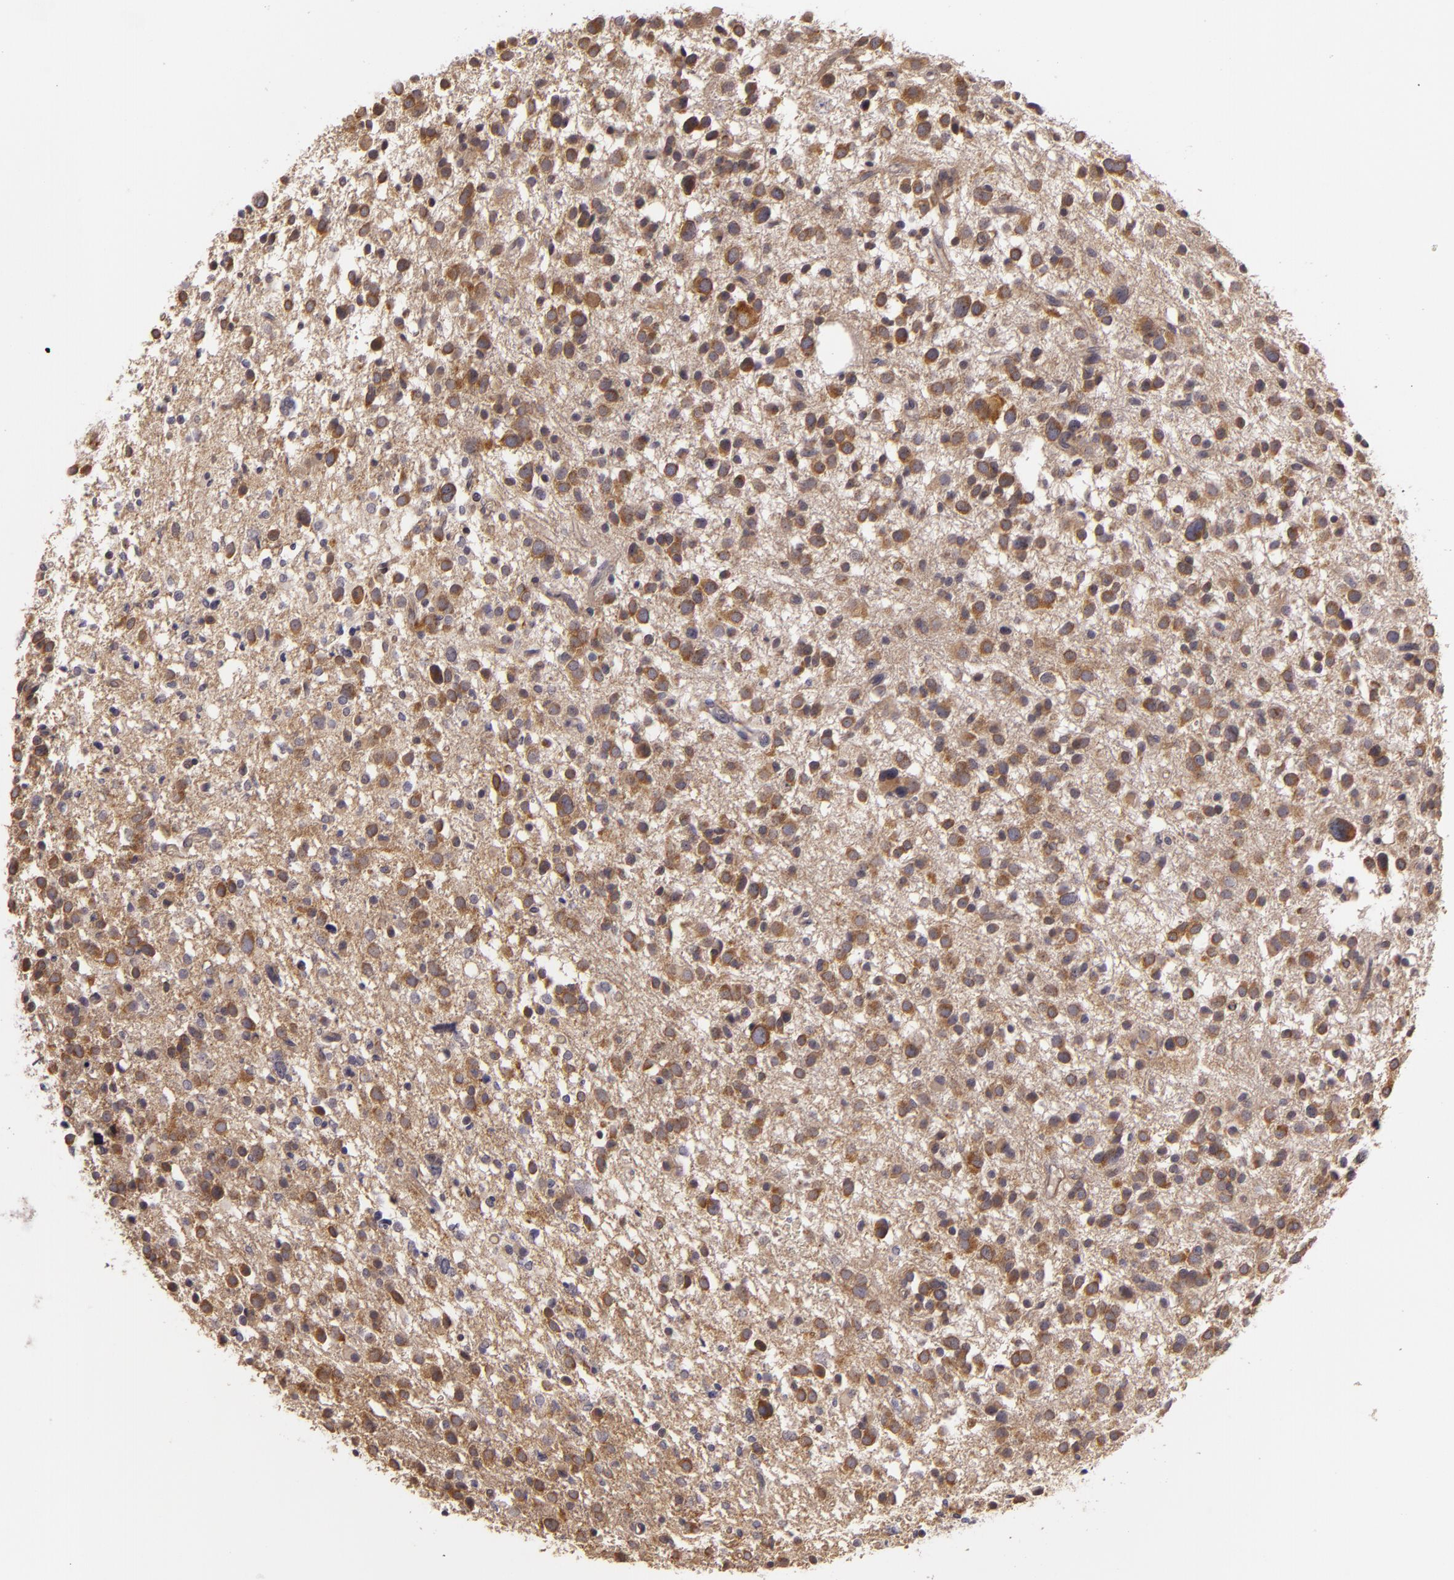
{"staining": {"intensity": "moderate", "quantity": "25%-75%", "location": "none"}, "tissue": "glioma", "cell_type": "Tumor cells", "image_type": "cancer", "snomed": [{"axis": "morphology", "description": "Glioma, malignant, Low grade"}, {"axis": "topography", "description": "Brain"}], "caption": "A histopathology image of malignant glioma (low-grade) stained for a protein demonstrates moderate None brown staining in tumor cells. The protein of interest is stained brown, and the nuclei are stained in blue (DAB IHC with brightfield microscopy, high magnification).", "gene": "RALGAPA1", "patient": {"sex": "female", "age": 36}}